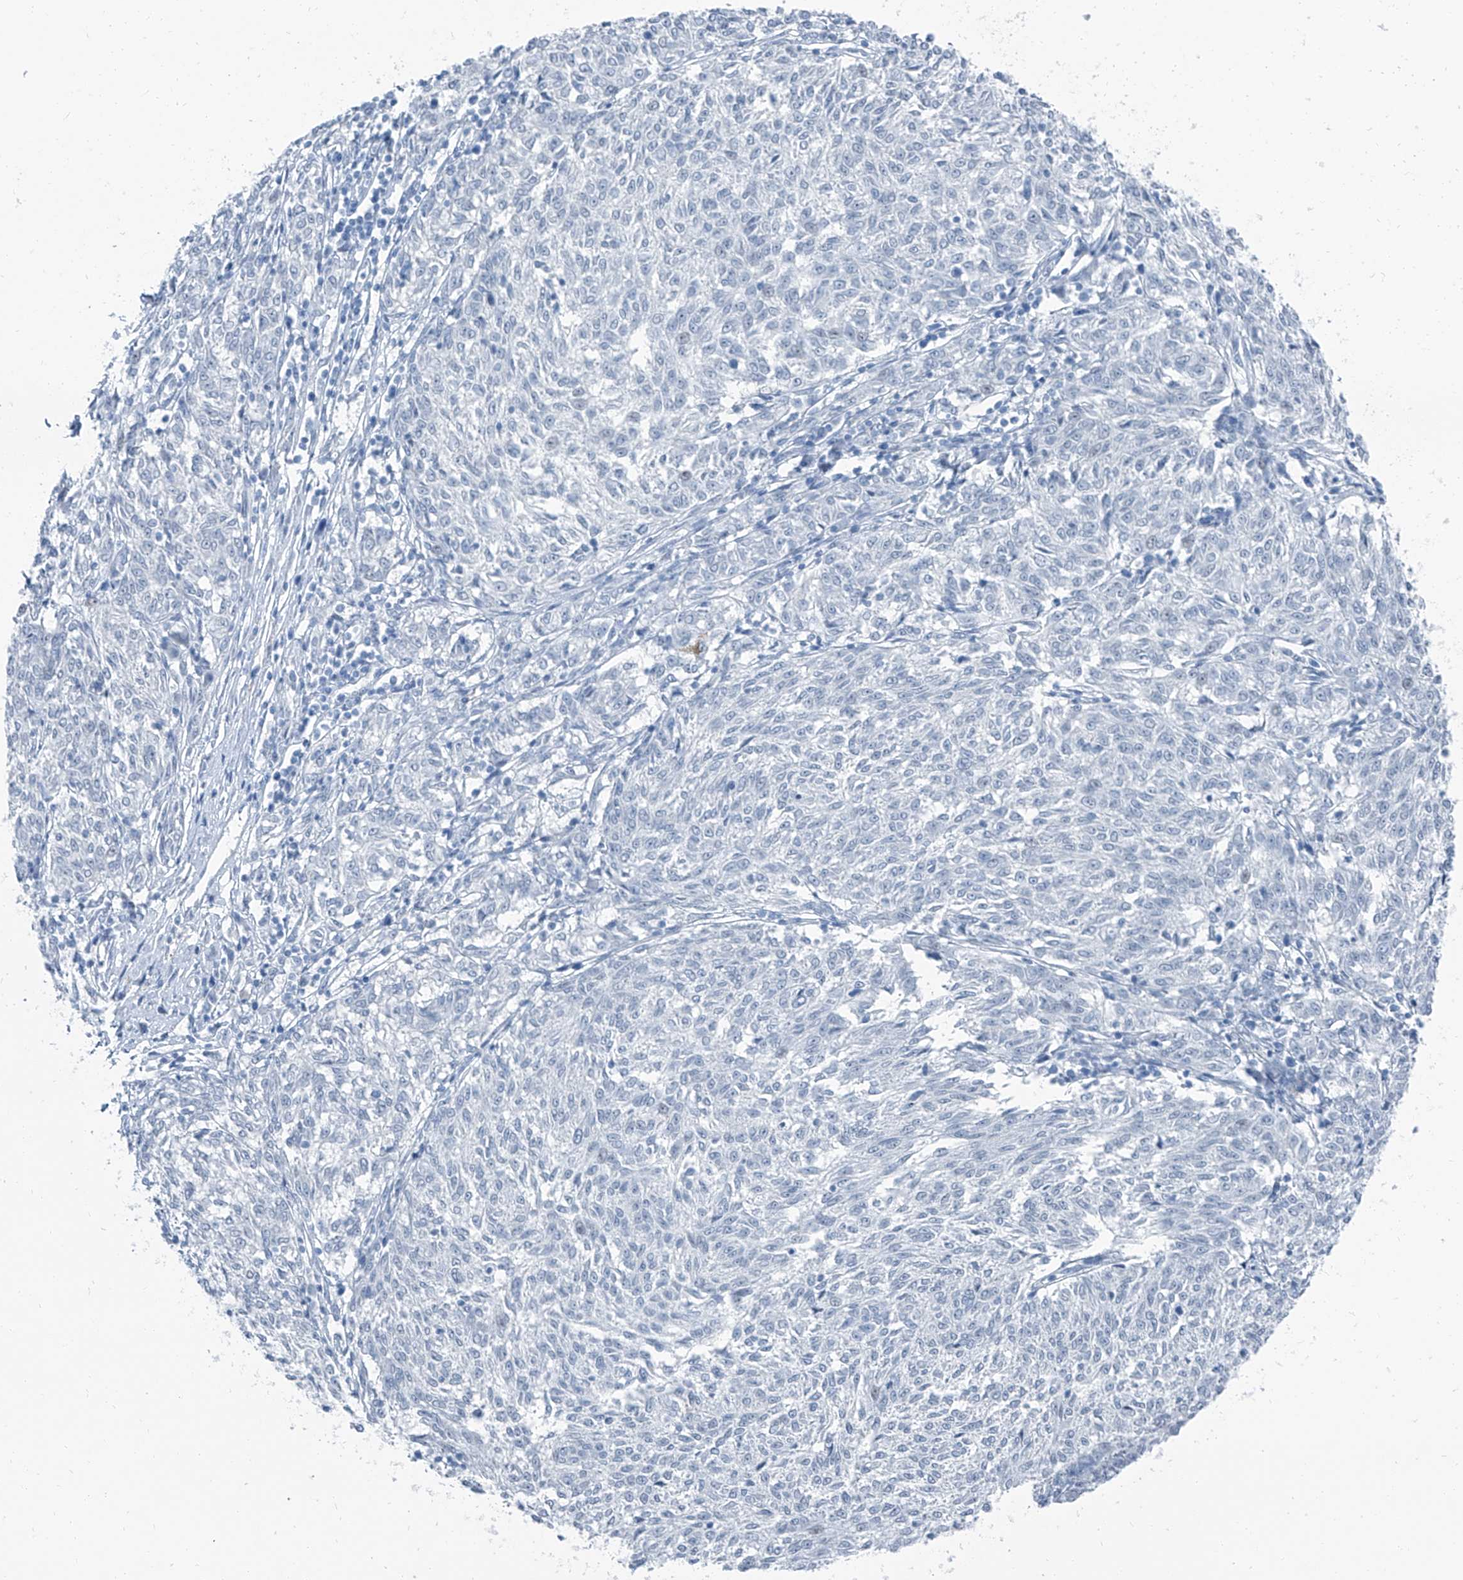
{"staining": {"intensity": "negative", "quantity": "none", "location": "none"}, "tissue": "melanoma", "cell_type": "Tumor cells", "image_type": "cancer", "snomed": [{"axis": "morphology", "description": "Malignant melanoma, NOS"}, {"axis": "topography", "description": "Skin"}], "caption": "An IHC micrograph of malignant melanoma is shown. There is no staining in tumor cells of malignant melanoma. Brightfield microscopy of IHC stained with DAB (brown) and hematoxylin (blue), captured at high magnification.", "gene": "RGN", "patient": {"sex": "female", "age": 72}}